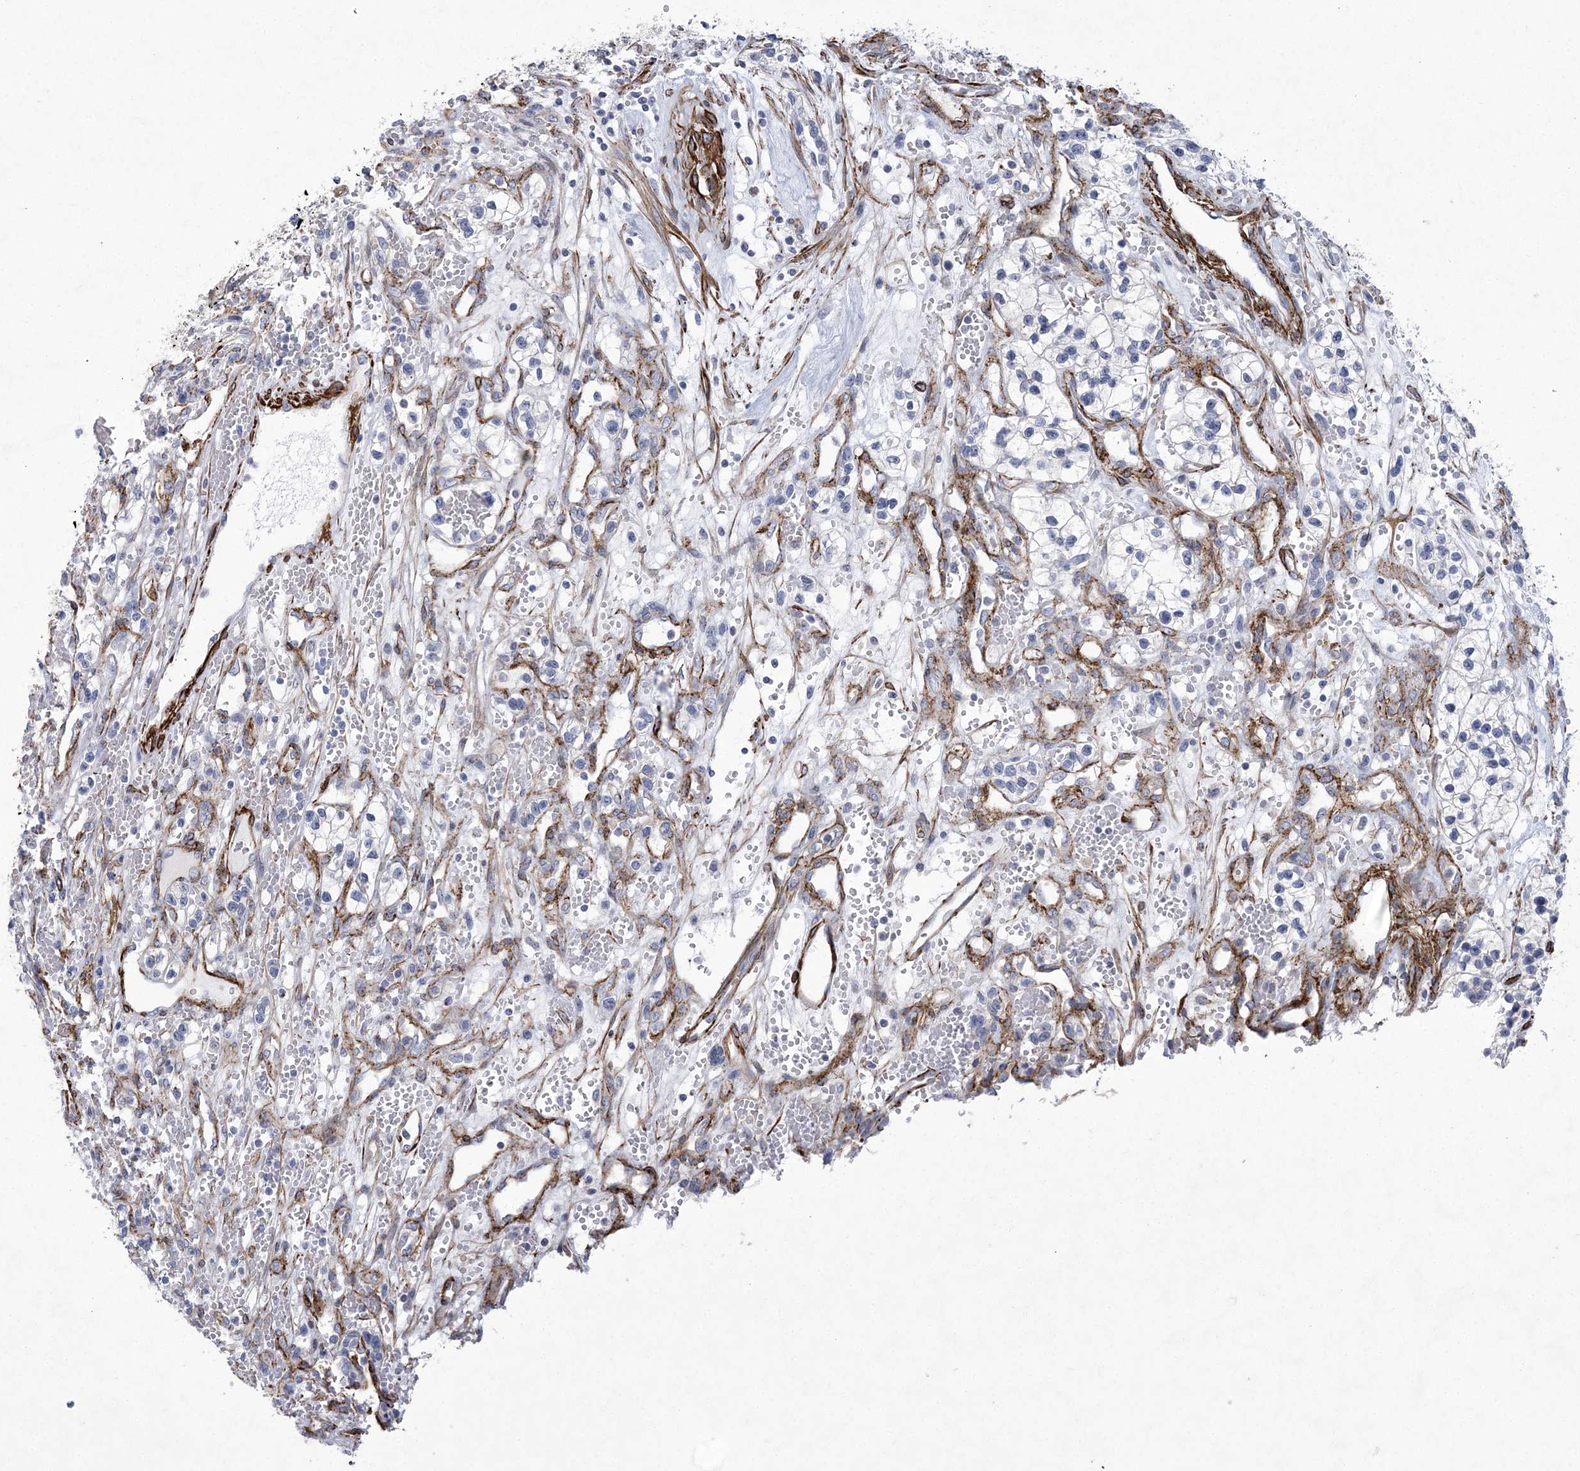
{"staining": {"intensity": "negative", "quantity": "none", "location": "none"}, "tissue": "renal cancer", "cell_type": "Tumor cells", "image_type": "cancer", "snomed": [{"axis": "morphology", "description": "Adenocarcinoma, NOS"}, {"axis": "topography", "description": "Kidney"}], "caption": "Renal adenocarcinoma was stained to show a protein in brown. There is no significant expression in tumor cells.", "gene": "ARSJ", "patient": {"sex": "female", "age": 57}}